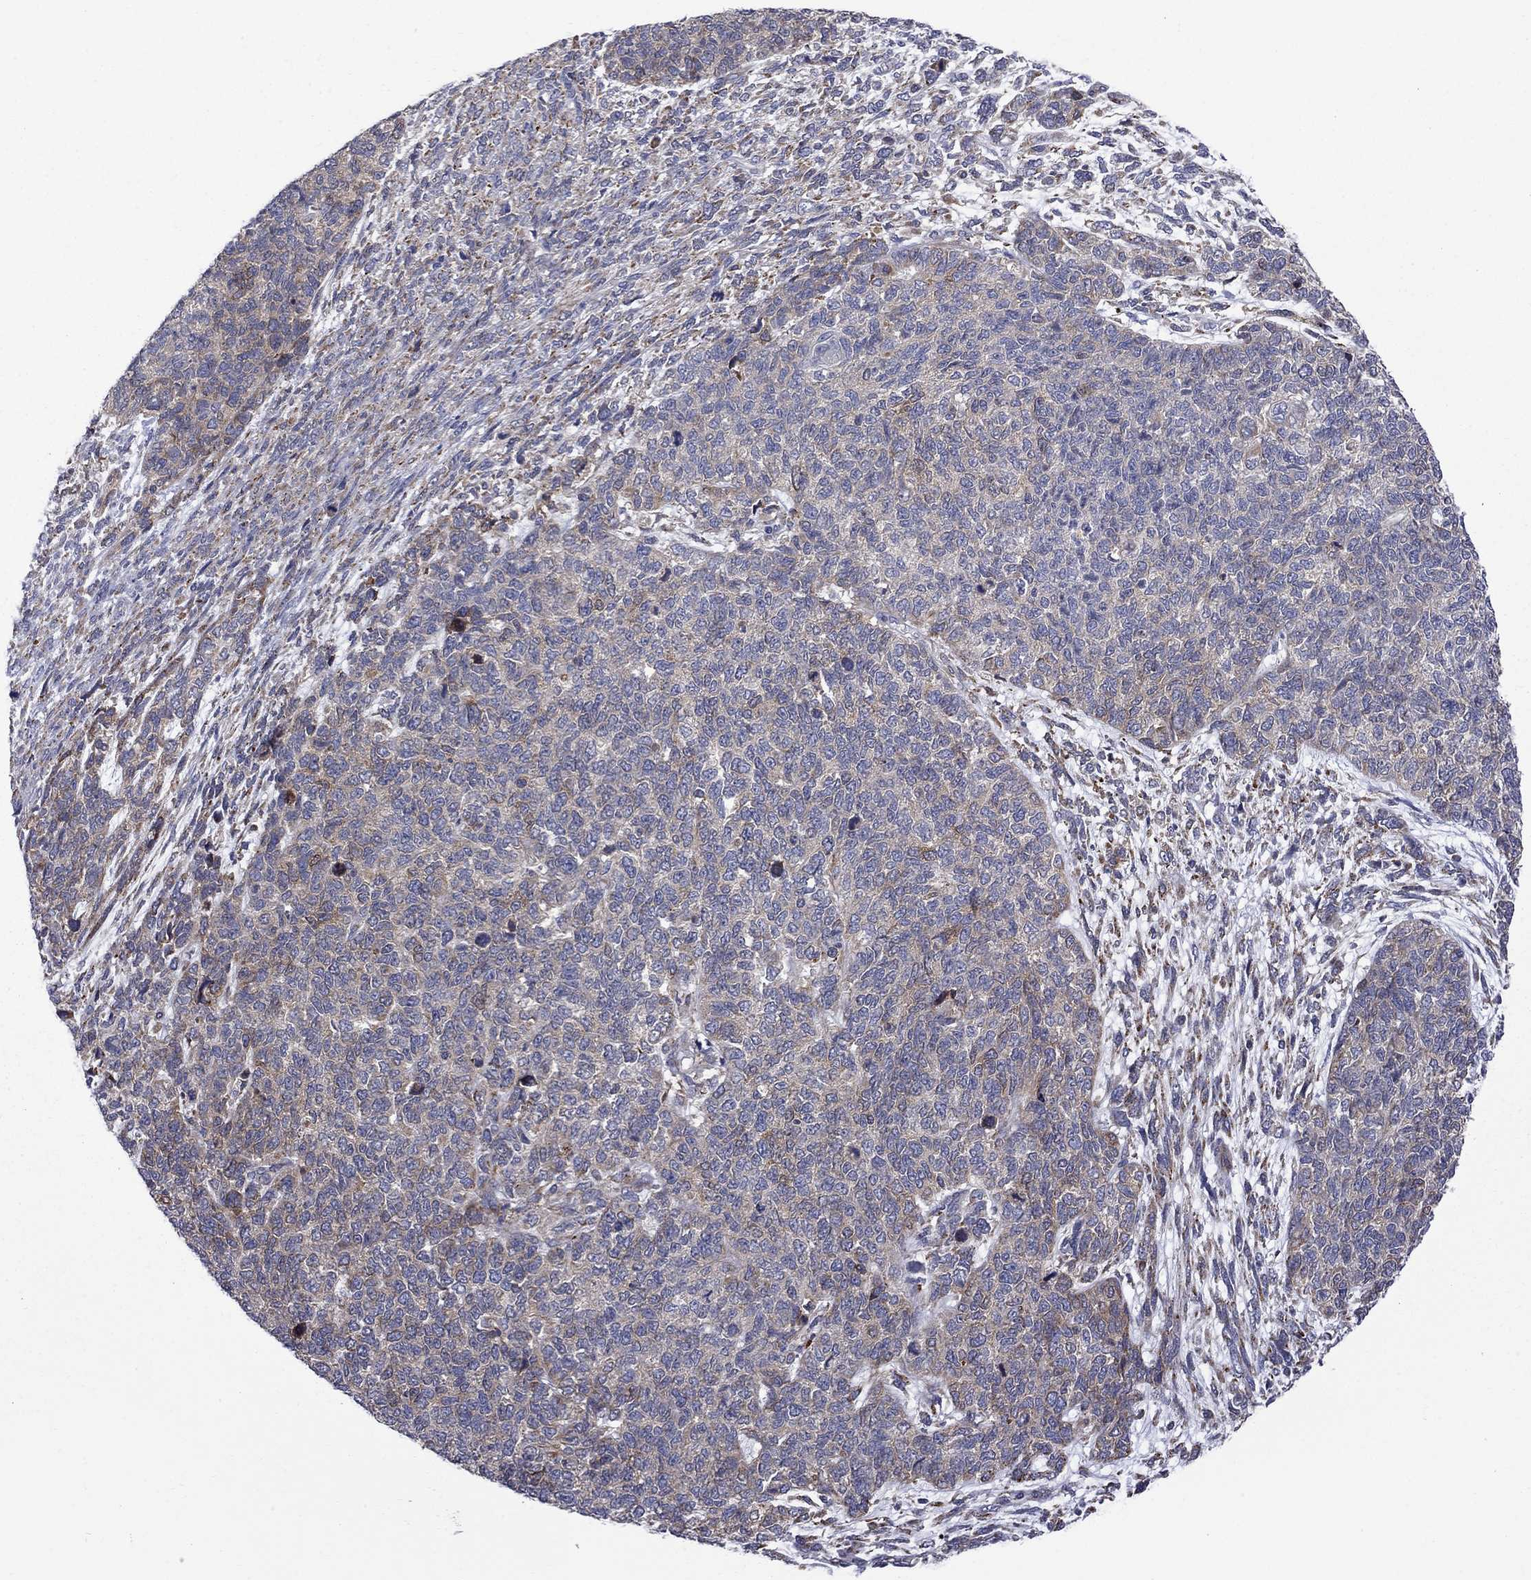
{"staining": {"intensity": "moderate", "quantity": "<25%", "location": "cytoplasmic/membranous"}, "tissue": "cervical cancer", "cell_type": "Tumor cells", "image_type": "cancer", "snomed": [{"axis": "morphology", "description": "Squamous cell carcinoma, NOS"}, {"axis": "topography", "description": "Cervix"}], "caption": "The immunohistochemical stain labels moderate cytoplasmic/membranous expression in tumor cells of cervical cancer tissue.", "gene": "ASNS", "patient": {"sex": "female", "age": 63}}